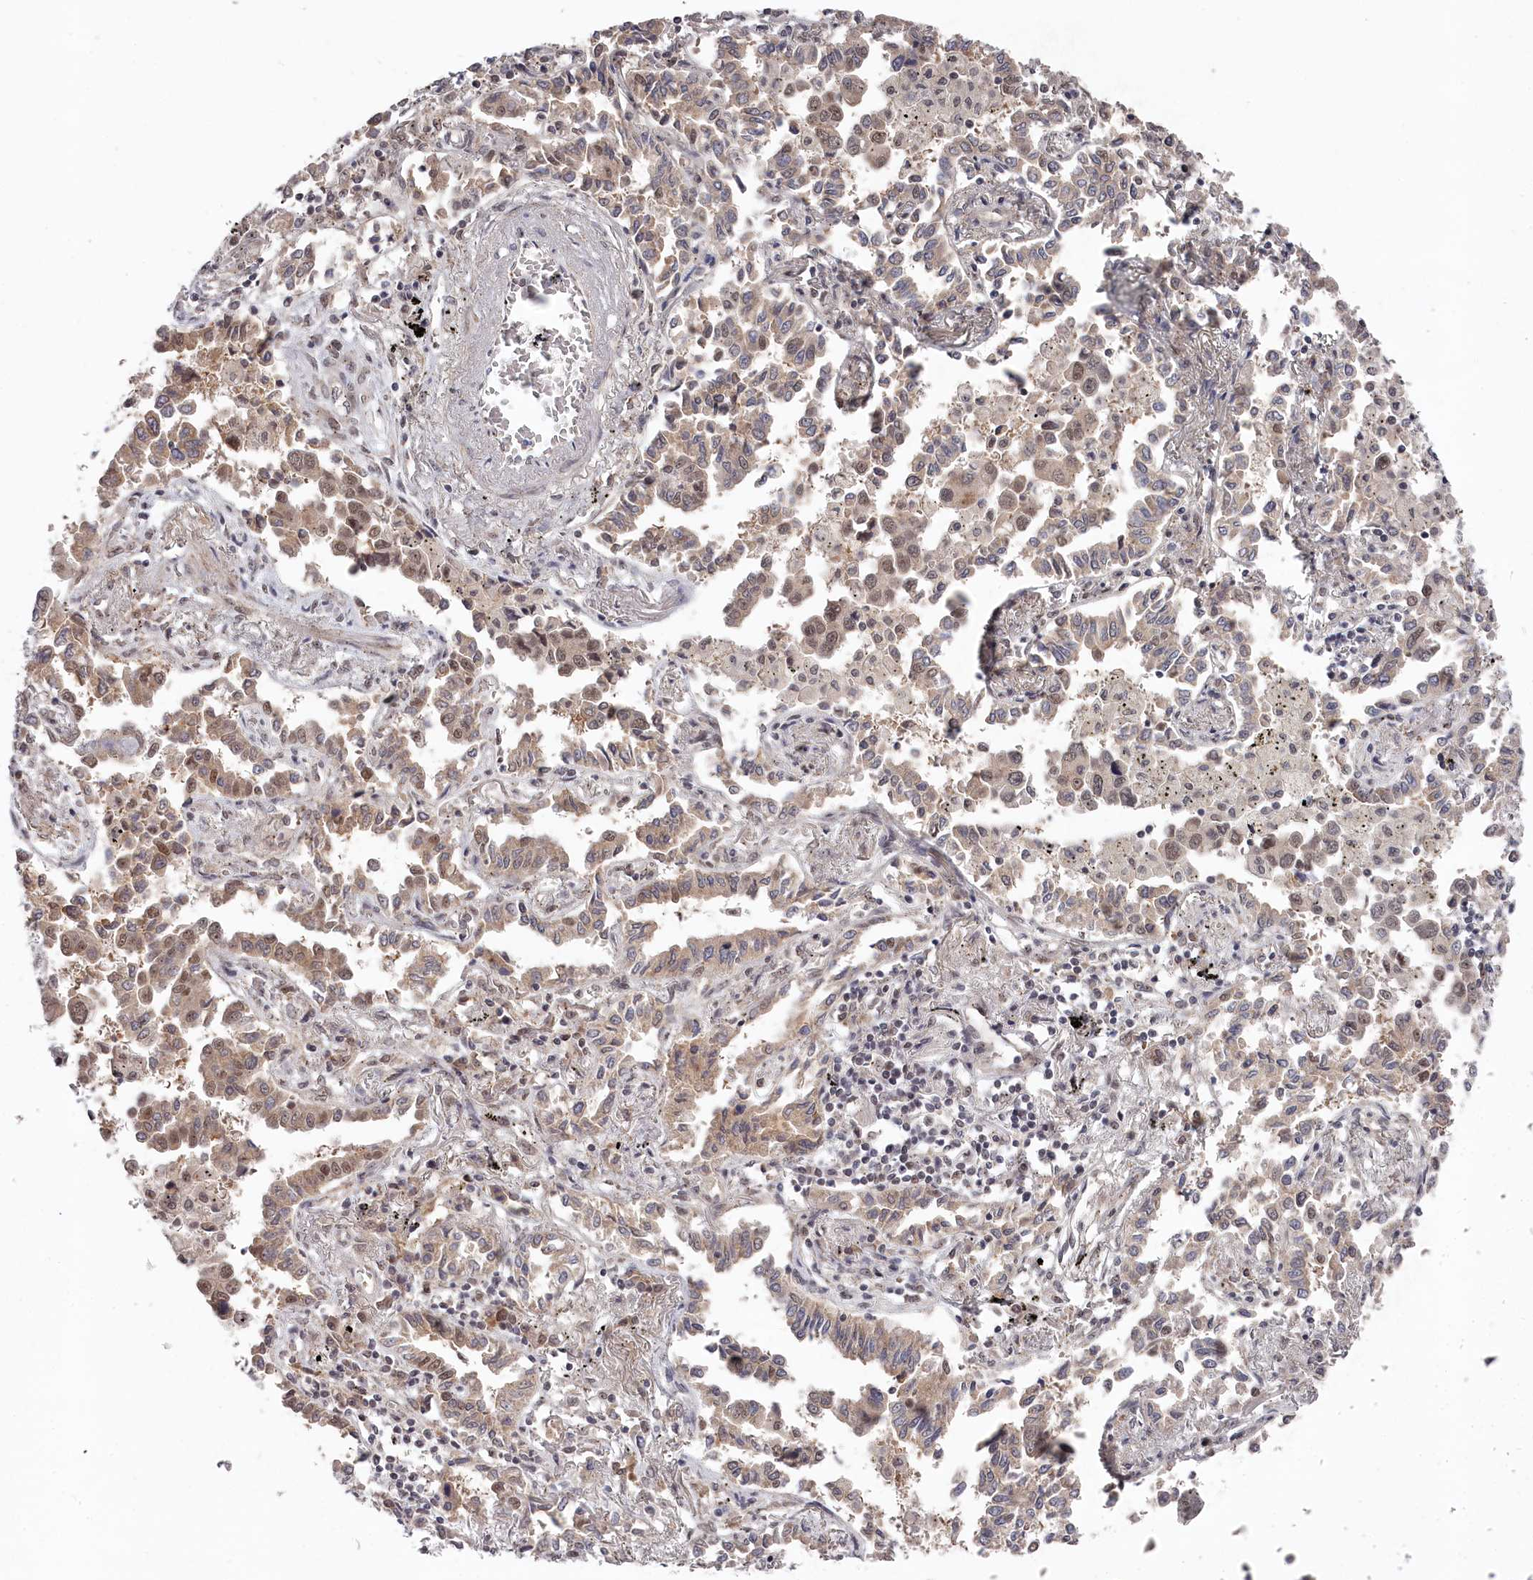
{"staining": {"intensity": "moderate", "quantity": "25%-75%", "location": "cytoplasmic/membranous,nuclear"}, "tissue": "lung cancer", "cell_type": "Tumor cells", "image_type": "cancer", "snomed": [{"axis": "morphology", "description": "Adenocarcinoma, NOS"}, {"axis": "topography", "description": "Lung"}], "caption": "A brown stain highlights moderate cytoplasmic/membranous and nuclear expression of a protein in human lung cancer (adenocarcinoma) tumor cells. Immunohistochemistry stains the protein in brown and the nuclei are stained blue.", "gene": "EXOSC1", "patient": {"sex": "male", "age": 67}}